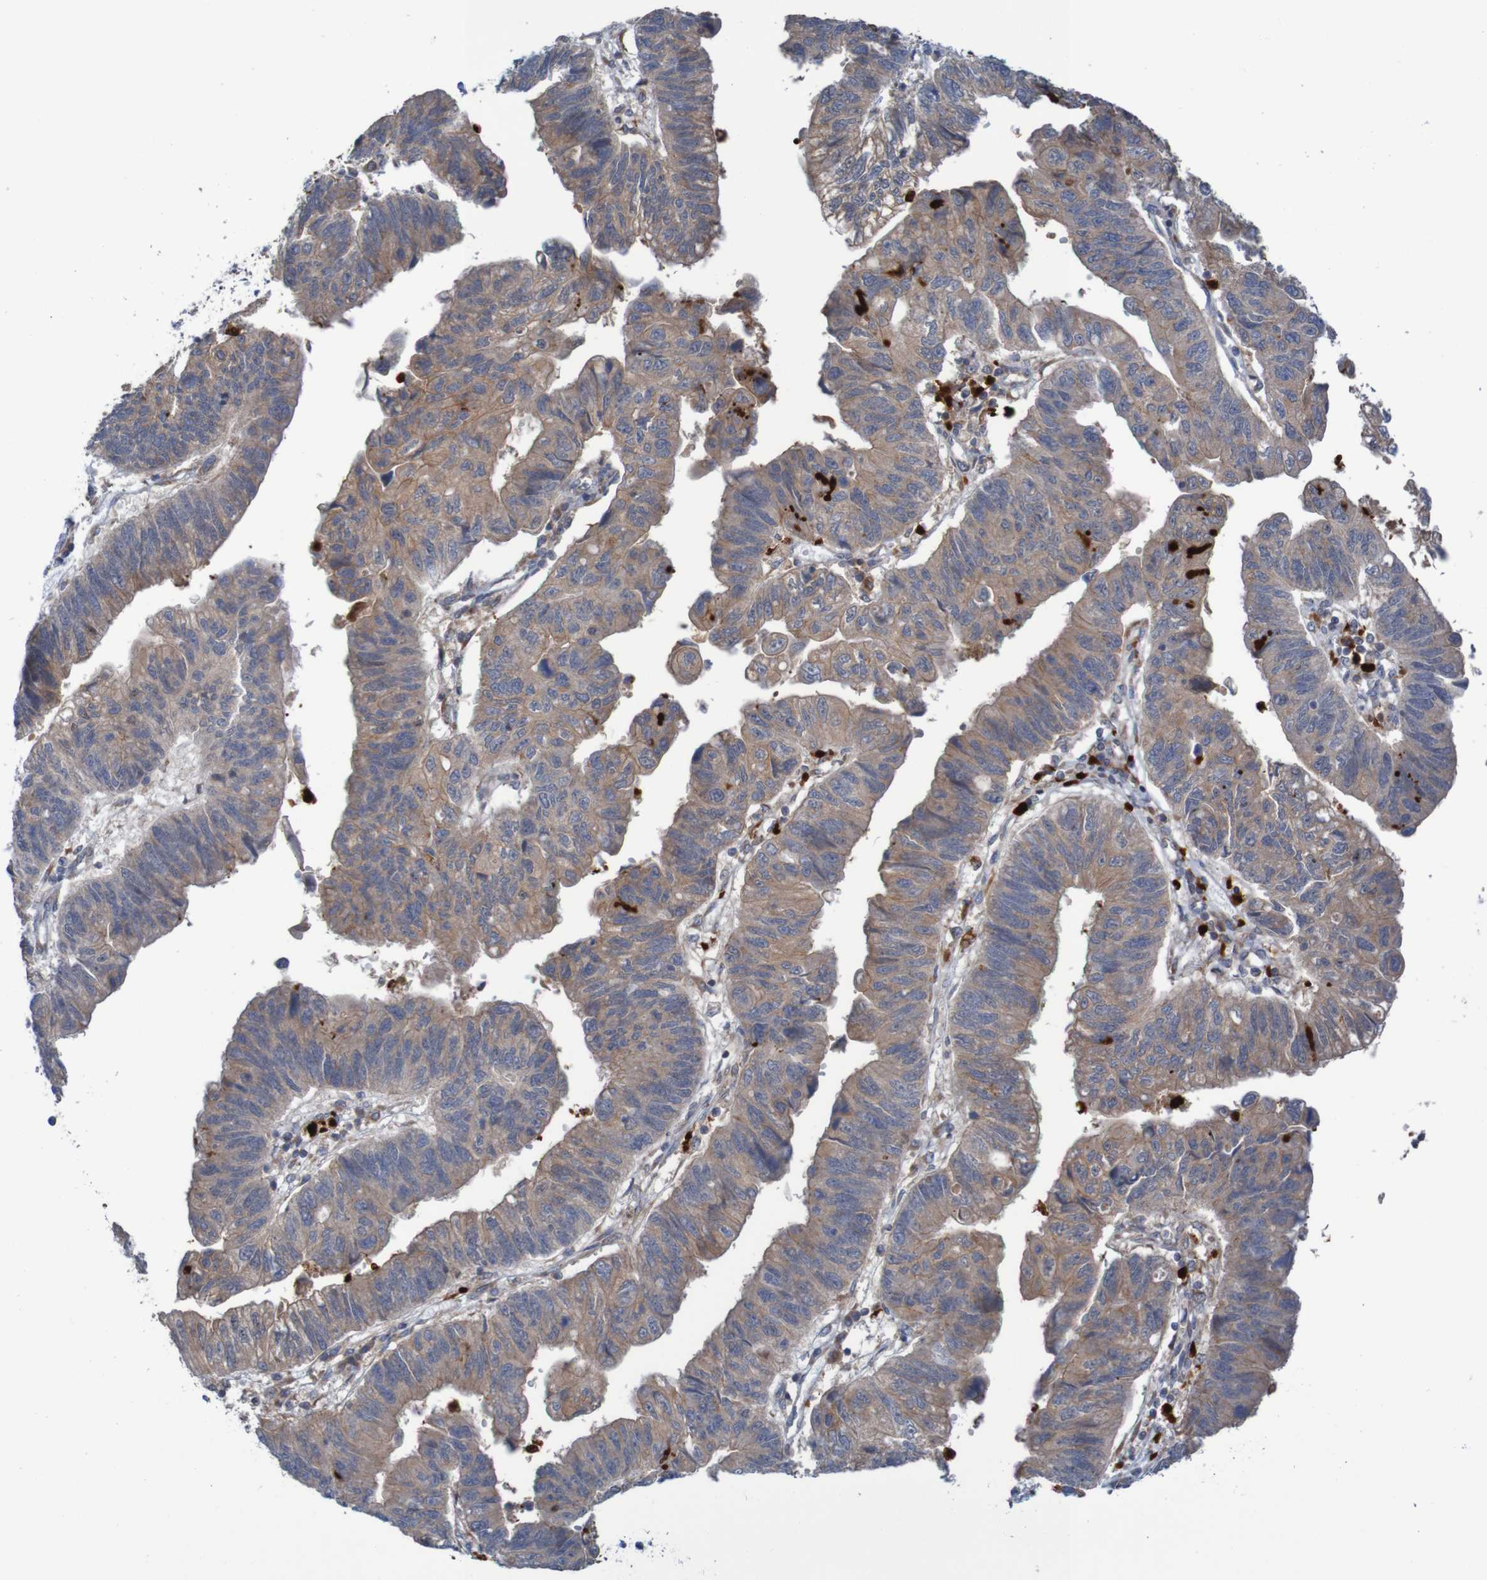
{"staining": {"intensity": "weak", "quantity": ">75%", "location": "cytoplasmic/membranous"}, "tissue": "stomach cancer", "cell_type": "Tumor cells", "image_type": "cancer", "snomed": [{"axis": "morphology", "description": "Adenocarcinoma, NOS"}, {"axis": "topography", "description": "Stomach"}], "caption": "Human stomach cancer (adenocarcinoma) stained with a brown dye demonstrates weak cytoplasmic/membranous positive positivity in about >75% of tumor cells.", "gene": "PARP4", "patient": {"sex": "male", "age": 59}}